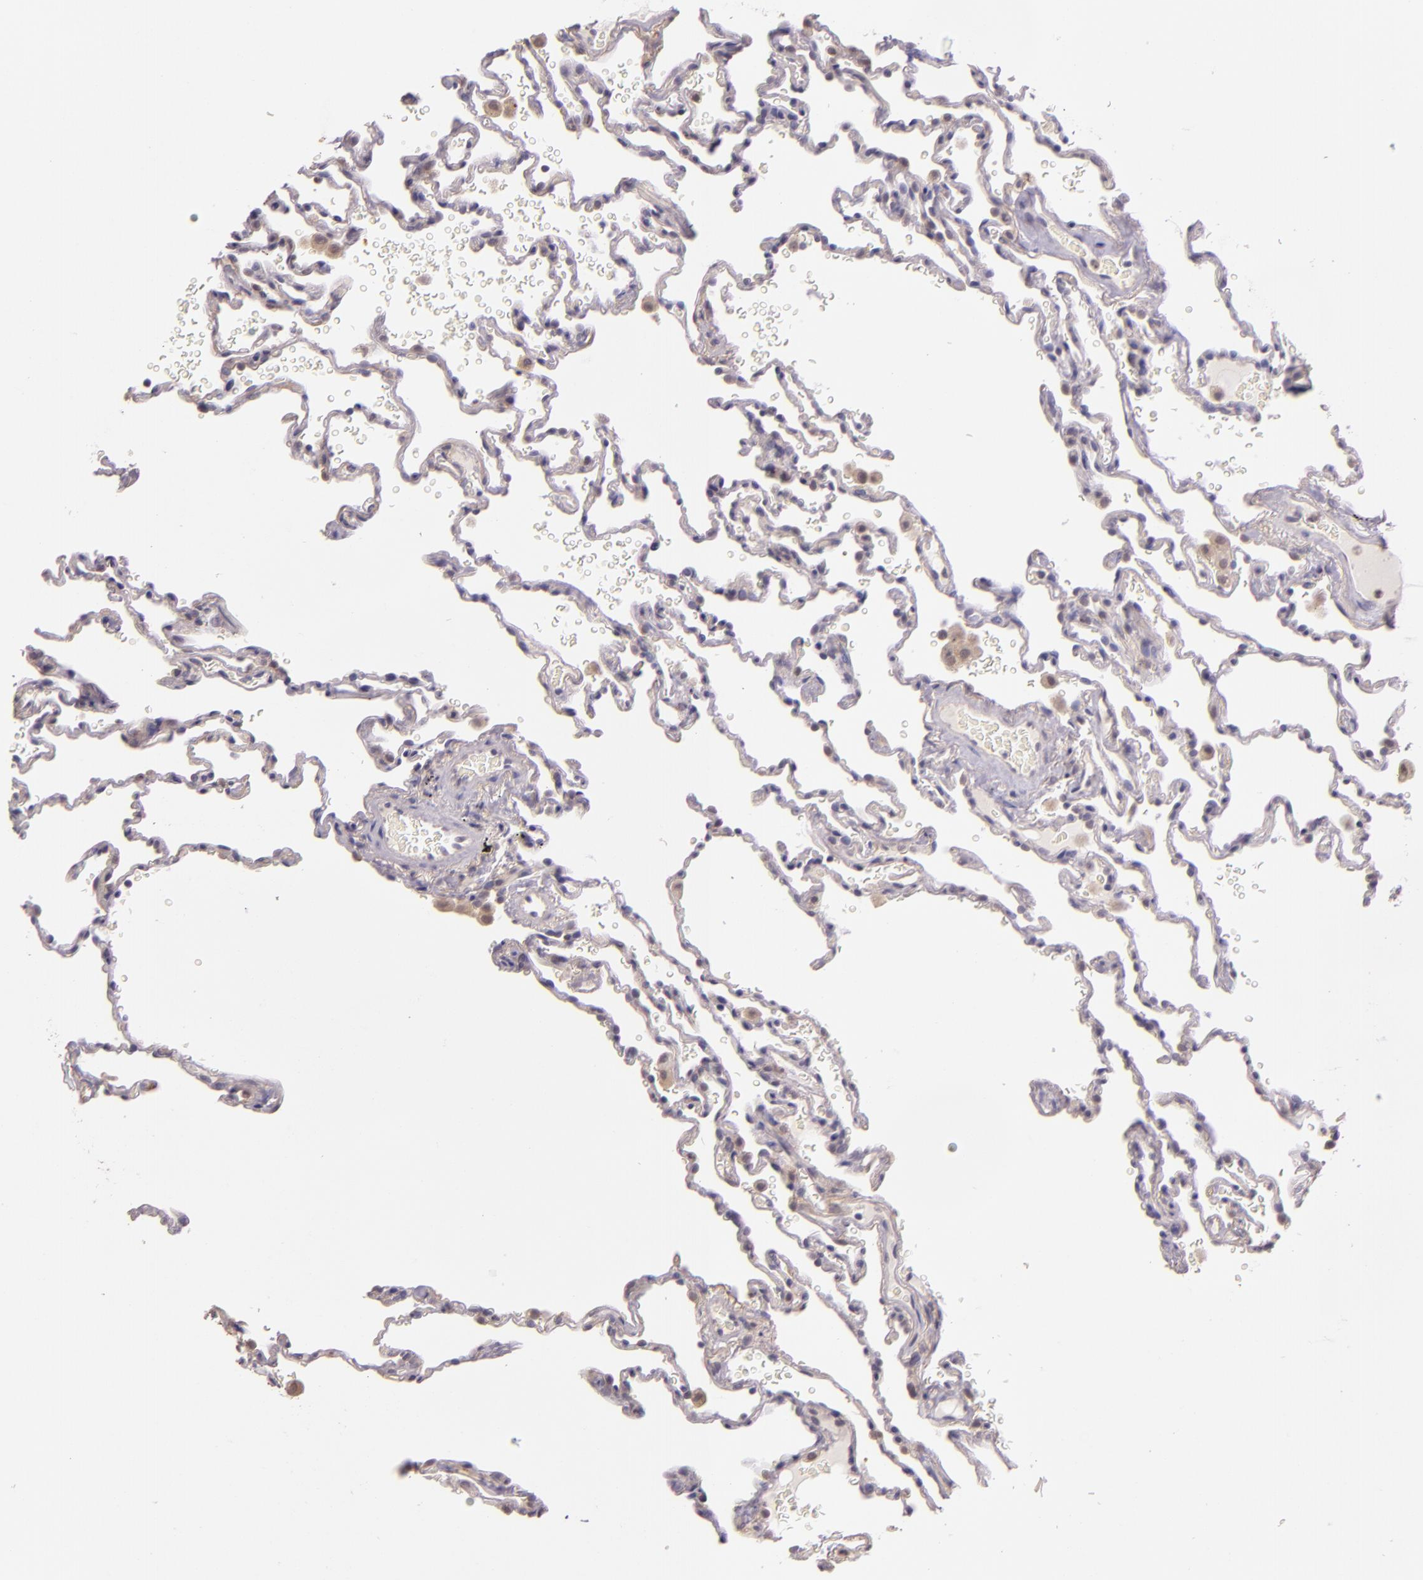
{"staining": {"intensity": "negative", "quantity": "none", "location": "none"}, "tissue": "lung", "cell_type": "Alveolar cells", "image_type": "normal", "snomed": [{"axis": "morphology", "description": "Normal tissue, NOS"}, {"axis": "topography", "description": "Lung"}], "caption": "Human lung stained for a protein using IHC displays no positivity in alveolar cells.", "gene": "ARMH4", "patient": {"sex": "male", "age": 59}}